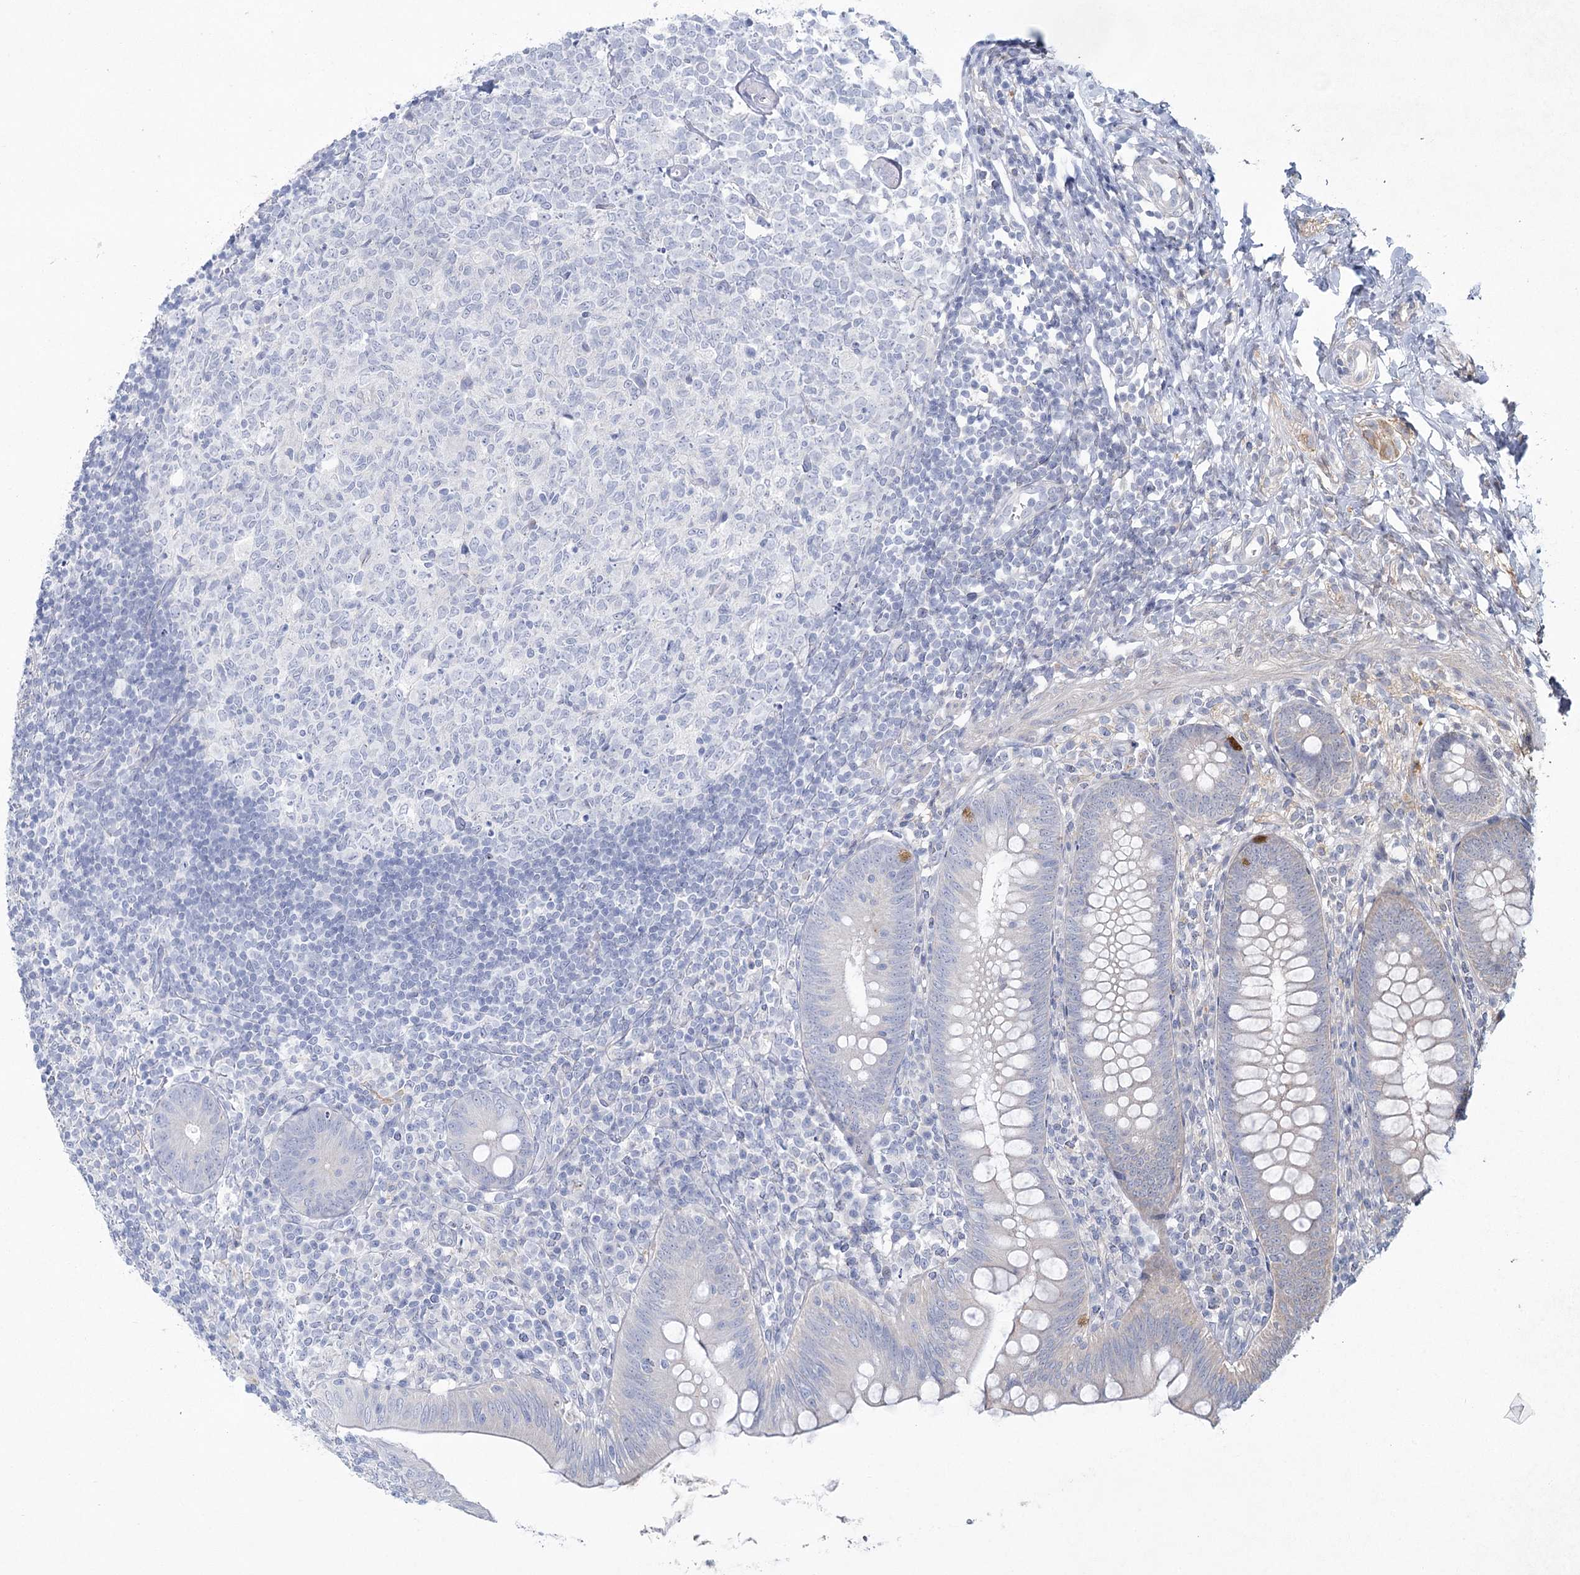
{"staining": {"intensity": "weak", "quantity": "<25%", "location": "cytoplasmic/membranous"}, "tissue": "appendix", "cell_type": "Glandular cells", "image_type": "normal", "snomed": [{"axis": "morphology", "description": "Normal tissue, NOS"}, {"axis": "topography", "description": "Appendix"}], "caption": "Immunohistochemical staining of normal human appendix displays no significant expression in glandular cells. Brightfield microscopy of immunohistochemistry stained with DAB (brown) and hematoxylin (blue), captured at high magnification.", "gene": "CCDC88A", "patient": {"sex": "male", "age": 14}}